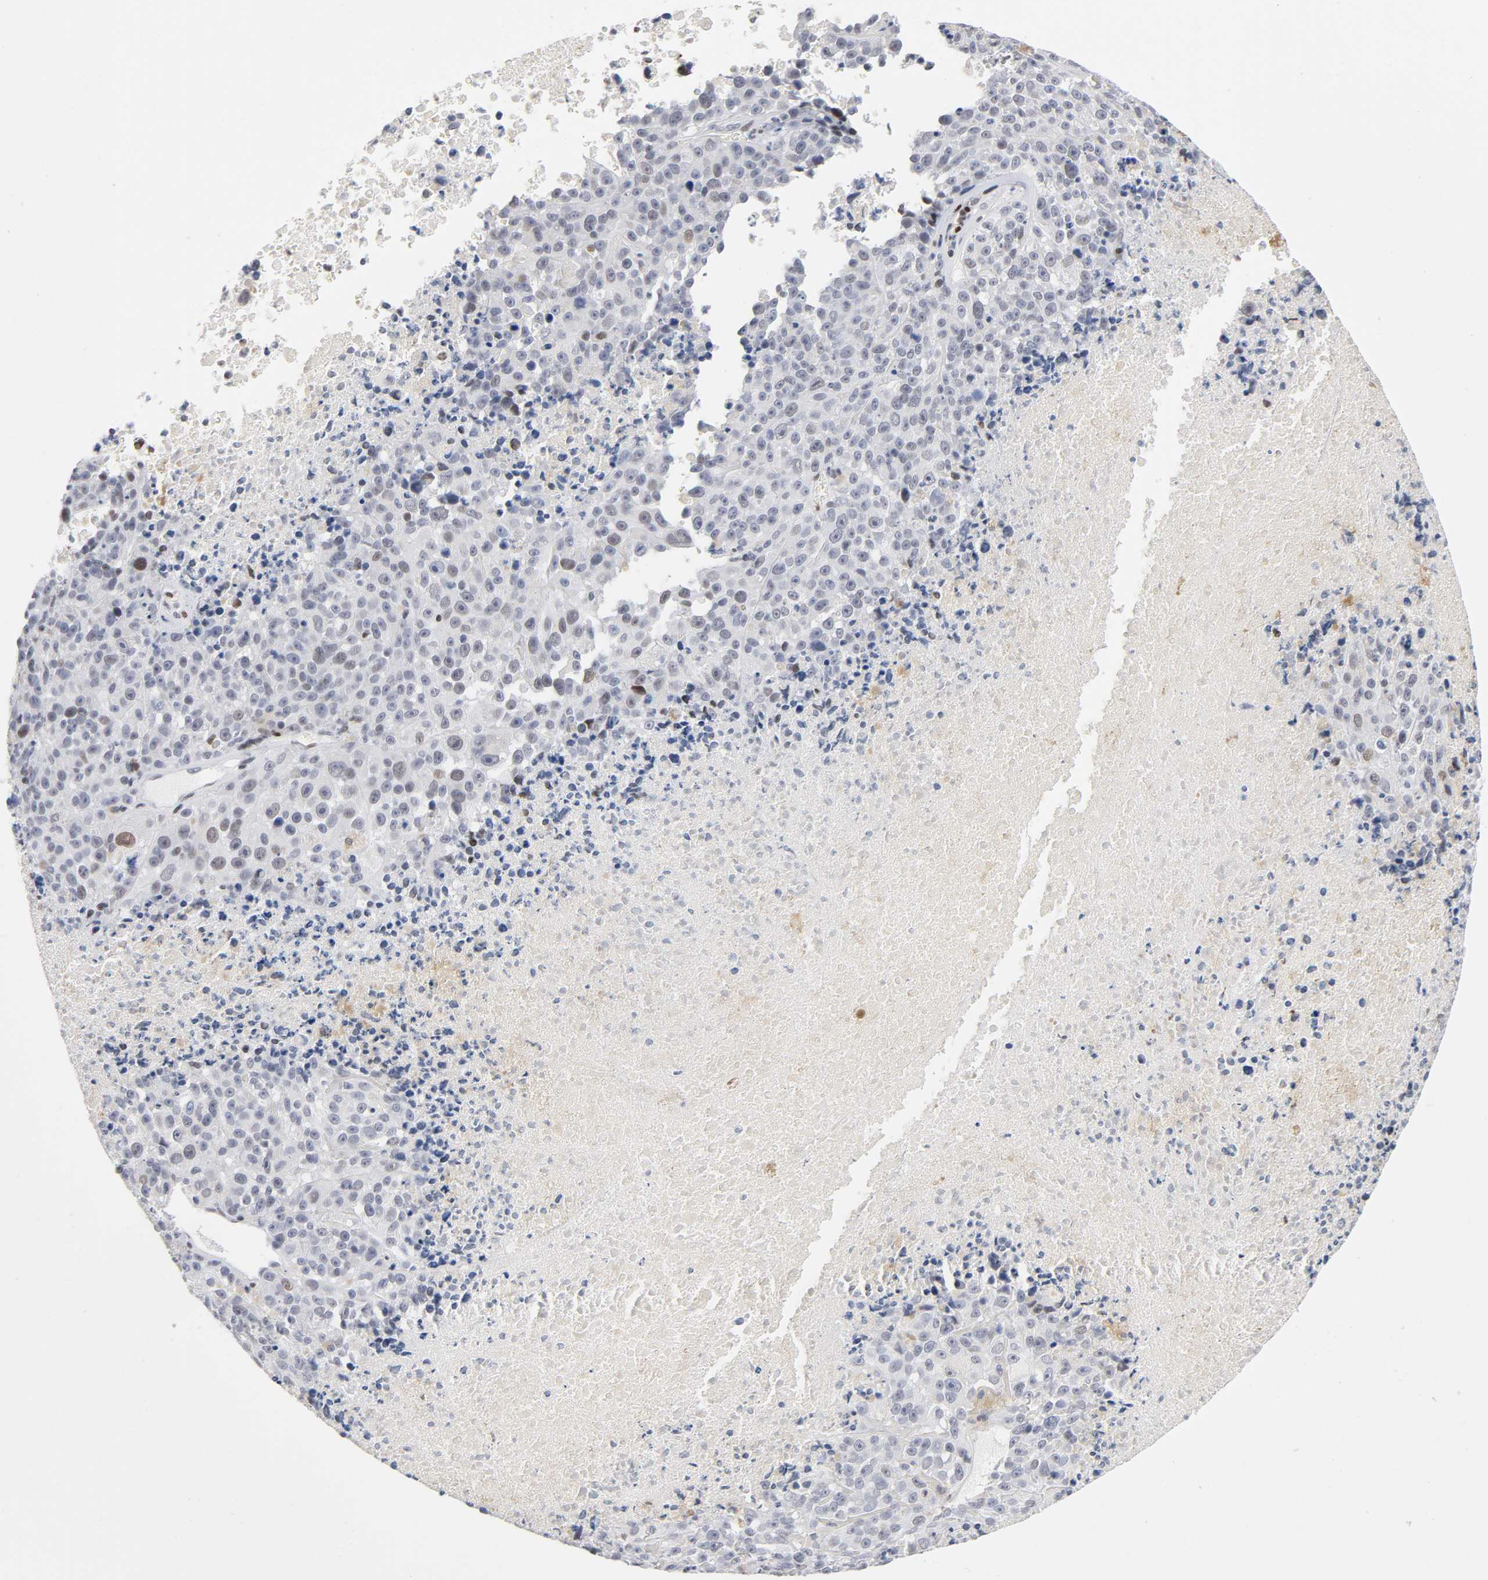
{"staining": {"intensity": "weak", "quantity": "<25%", "location": "nuclear"}, "tissue": "melanoma", "cell_type": "Tumor cells", "image_type": "cancer", "snomed": [{"axis": "morphology", "description": "Malignant melanoma, Metastatic site"}, {"axis": "topography", "description": "Cerebral cortex"}], "caption": "This micrograph is of malignant melanoma (metastatic site) stained with immunohistochemistry to label a protein in brown with the nuclei are counter-stained blue. There is no staining in tumor cells.", "gene": "SP3", "patient": {"sex": "female", "age": 52}}